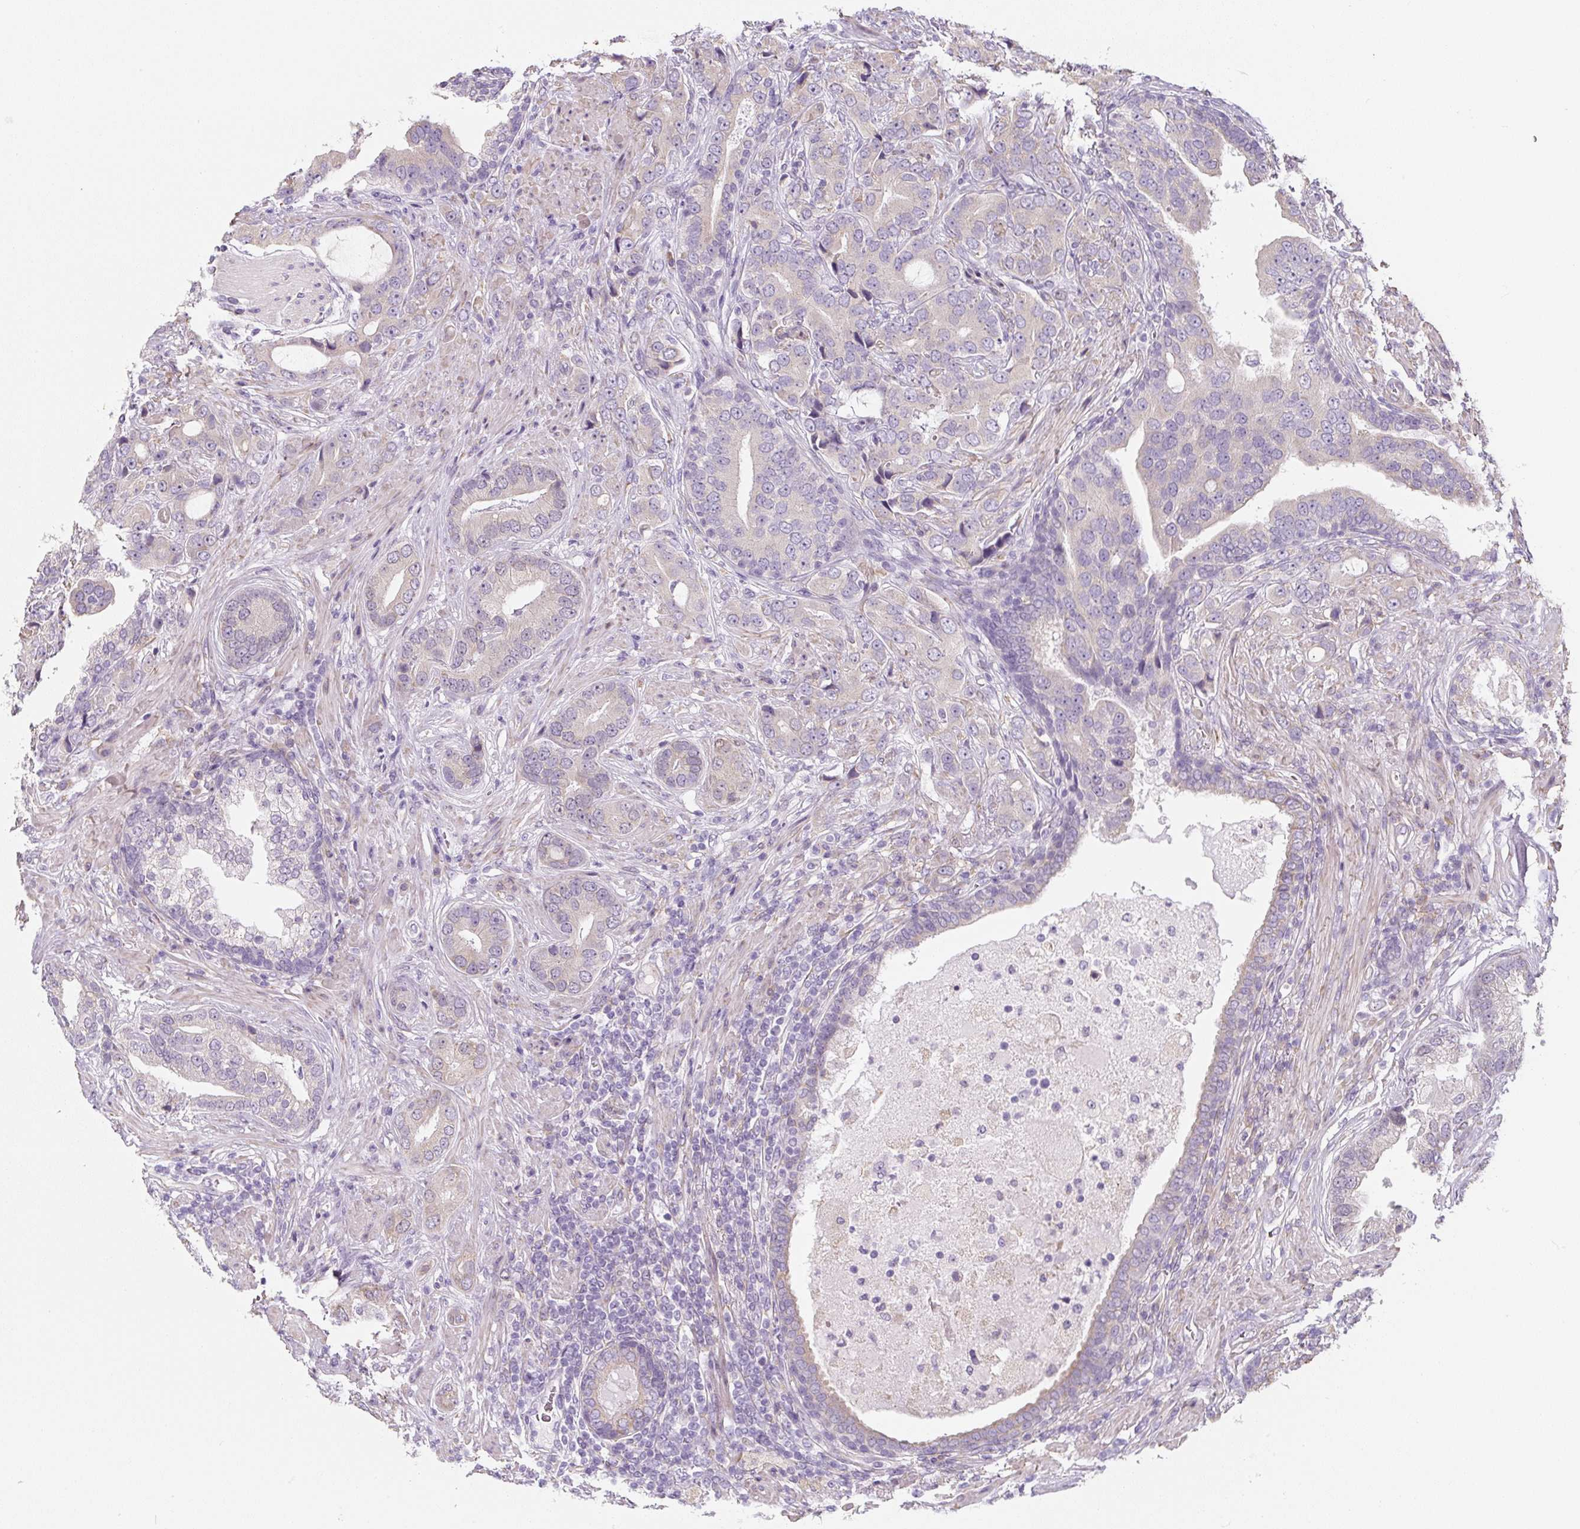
{"staining": {"intensity": "weak", "quantity": "<25%", "location": "cytoplasmic/membranous"}, "tissue": "prostate cancer", "cell_type": "Tumor cells", "image_type": "cancer", "snomed": [{"axis": "morphology", "description": "Adenocarcinoma, High grade"}, {"axis": "topography", "description": "Prostate"}], "caption": "This is an immunohistochemistry (IHC) histopathology image of prostate high-grade adenocarcinoma. There is no positivity in tumor cells.", "gene": "PWWP3B", "patient": {"sex": "male", "age": 55}}